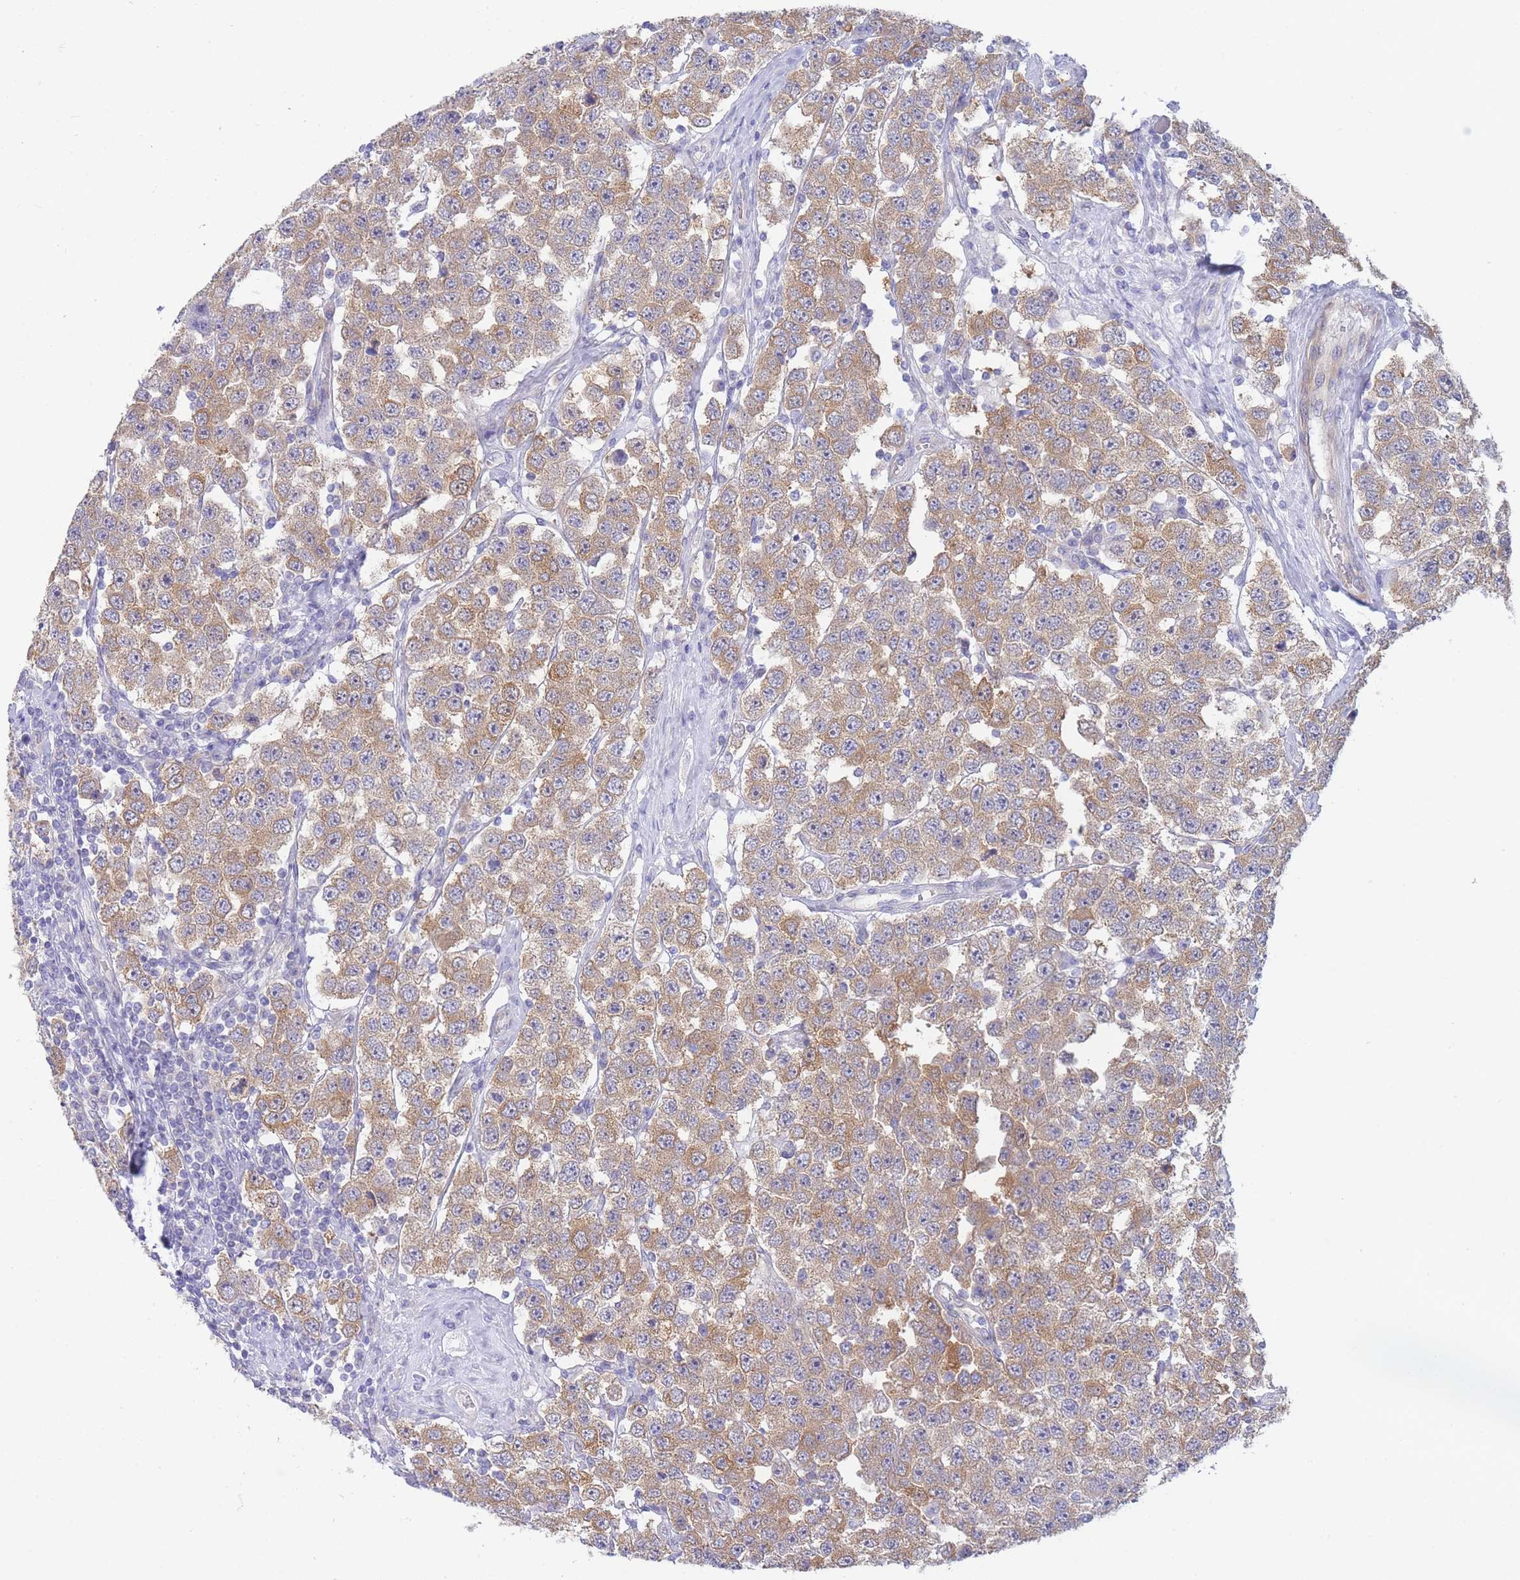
{"staining": {"intensity": "moderate", "quantity": ">75%", "location": "cytoplasmic/membranous"}, "tissue": "testis cancer", "cell_type": "Tumor cells", "image_type": "cancer", "snomed": [{"axis": "morphology", "description": "Seminoma, NOS"}, {"axis": "topography", "description": "Testis"}], "caption": "This image demonstrates testis cancer stained with IHC to label a protein in brown. The cytoplasmic/membranous of tumor cells show moderate positivity for the protein. Nuclei are counter-stained blue.", "gene": "SUGT1", "patient": {"sex": "male", "age": 28}}